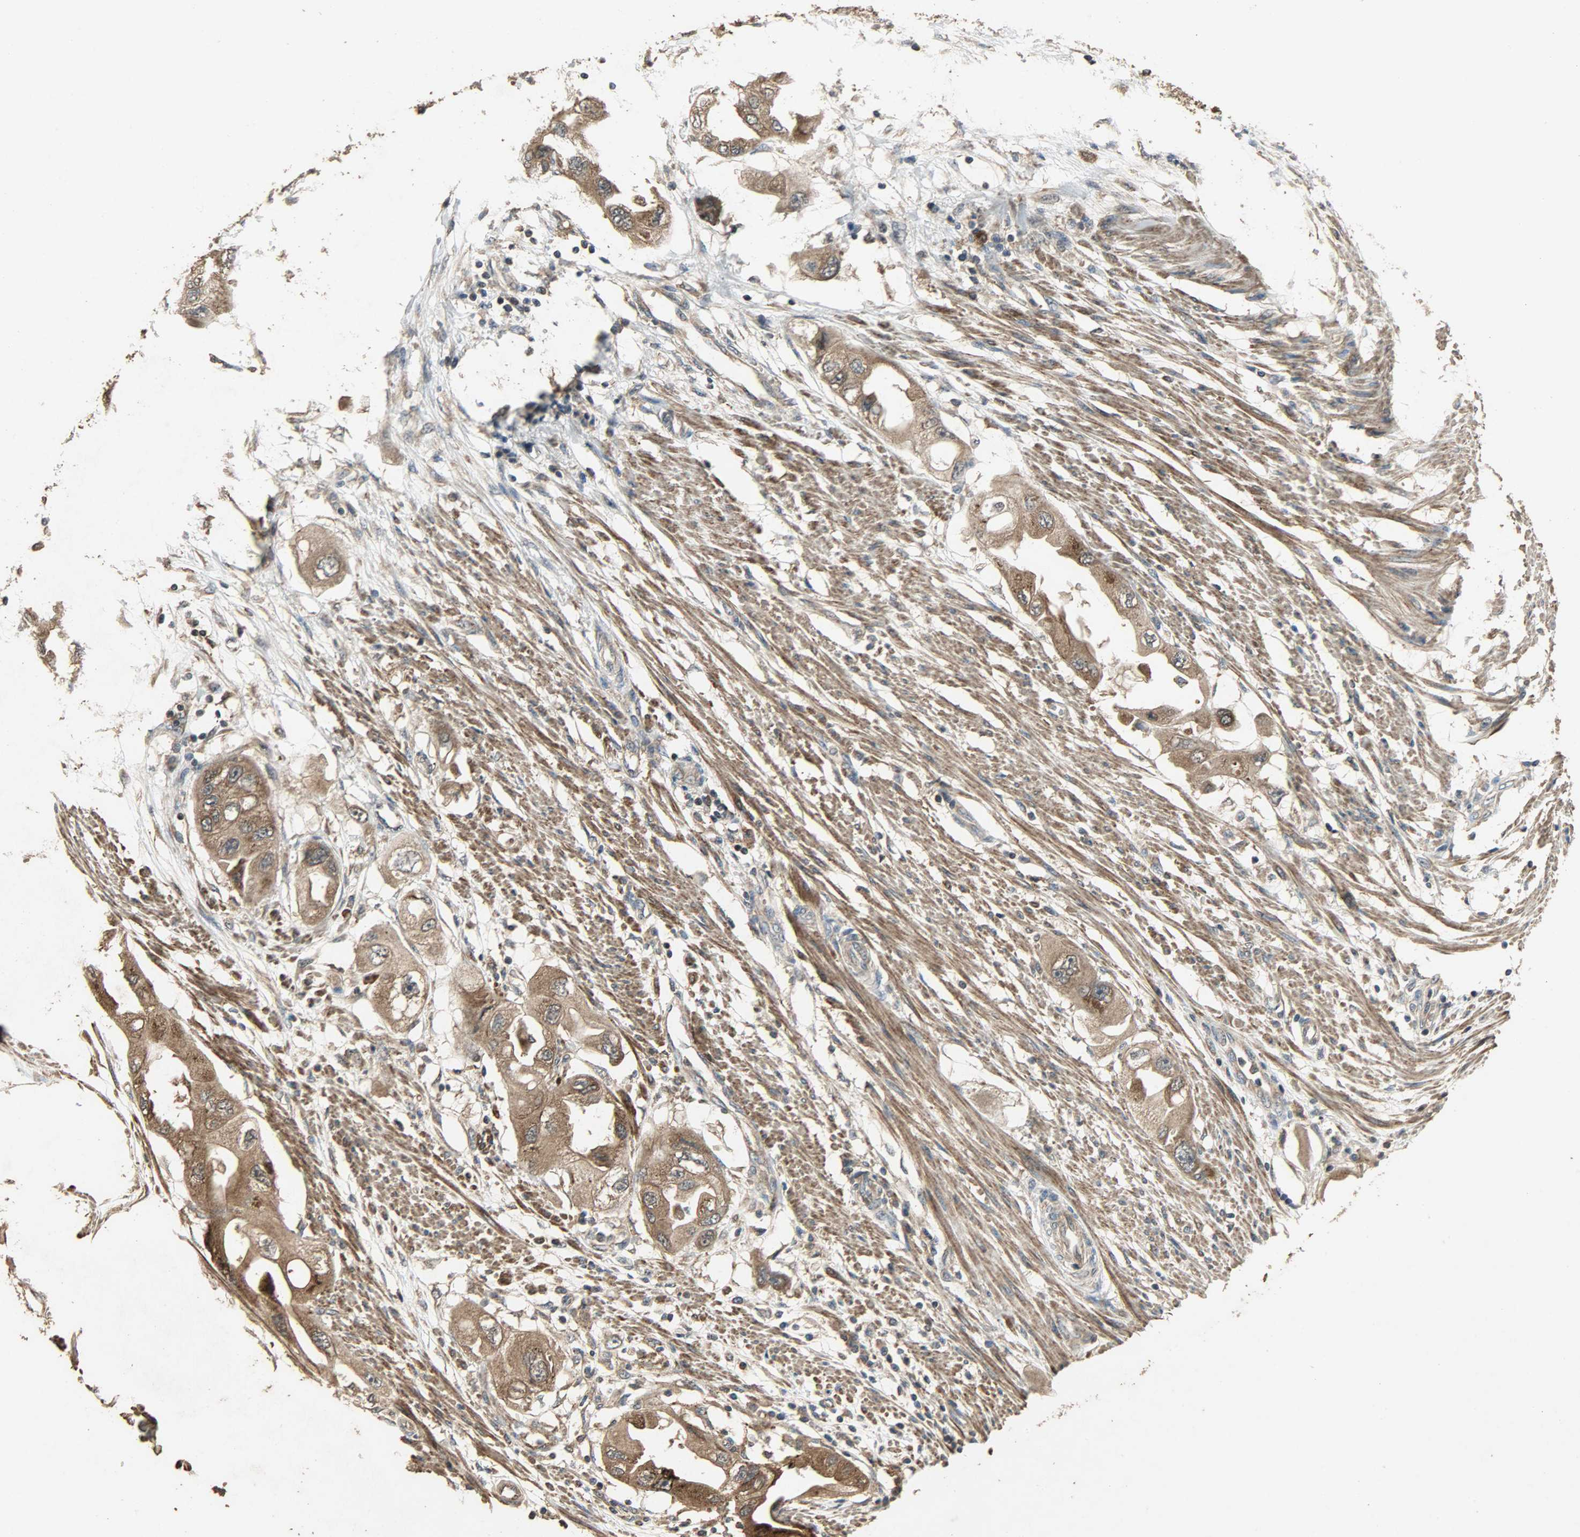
{"staining": {"intensity": "moderate", "quantity": ">75%", "location": "cytoplasmic/membranous"}, "tissue": "endometrial cancer", "cell_type": "Tumor cells", "image_type": "cancer", "snomed": [{"axis": "morphology", "description": "Adenocarcinoma, NOS"}, {"axis": "topography", "description": "Endometrium"}], "caption": "This is a micrograph of IHC staining of adenocarcinoma (endometrial), which shows moderate positivity in the cytoplasmic/membranous of tumor cells.", "gene": "CDKN2C", "patient": {"sex": "female", "age": 67}}